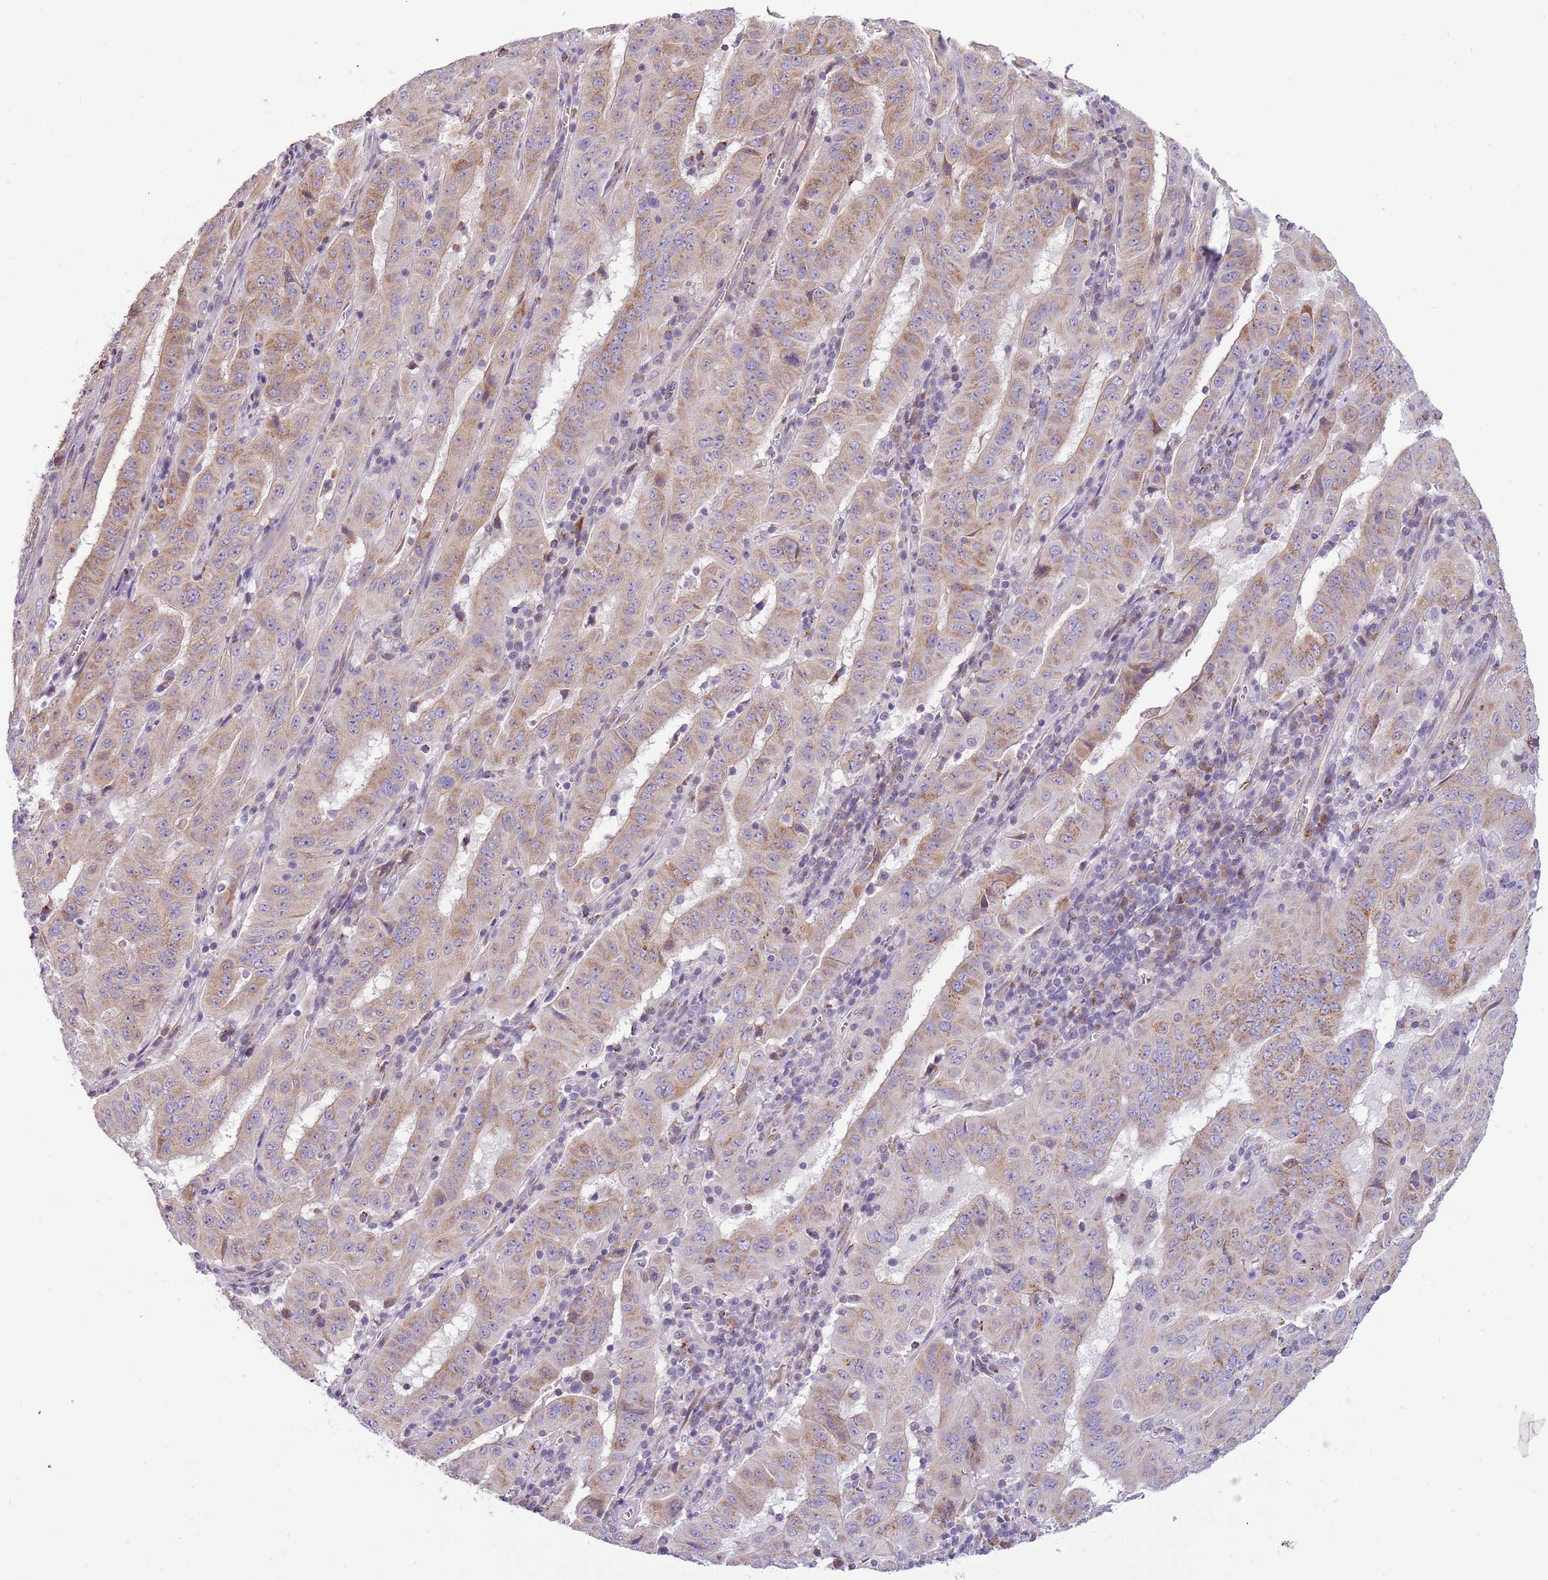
{"staining": {"intensity": "weak", "quantity": "25%-75%", "location": "cytoplasmic/membranous"}, "tissue": "pancreatic cancer", "cell_type": "Tumor cells", "image_type": "cancer", "snomed": [{"axis": "morphology", "description": "Adenocarcinoma, NOS"}, {"axis": "topography", "description": "Pancreas"}], "caption": "IHC staining of pancreatic cancer (adenocarcinoma), which demonstrates low levels of weak cytoplasmic/membranous positivity in approximately 25%-75% of tumor cells indicating weak cytoplasmic/membranous protein positivity. The staining was performed using DAB (3,3'-diaminobenzidine) (brown) for protein detection and nuclei were counterstained in hematoxylin (blue).", "gene": "COX17", "patient": {"sex": "male", "age": 63}}